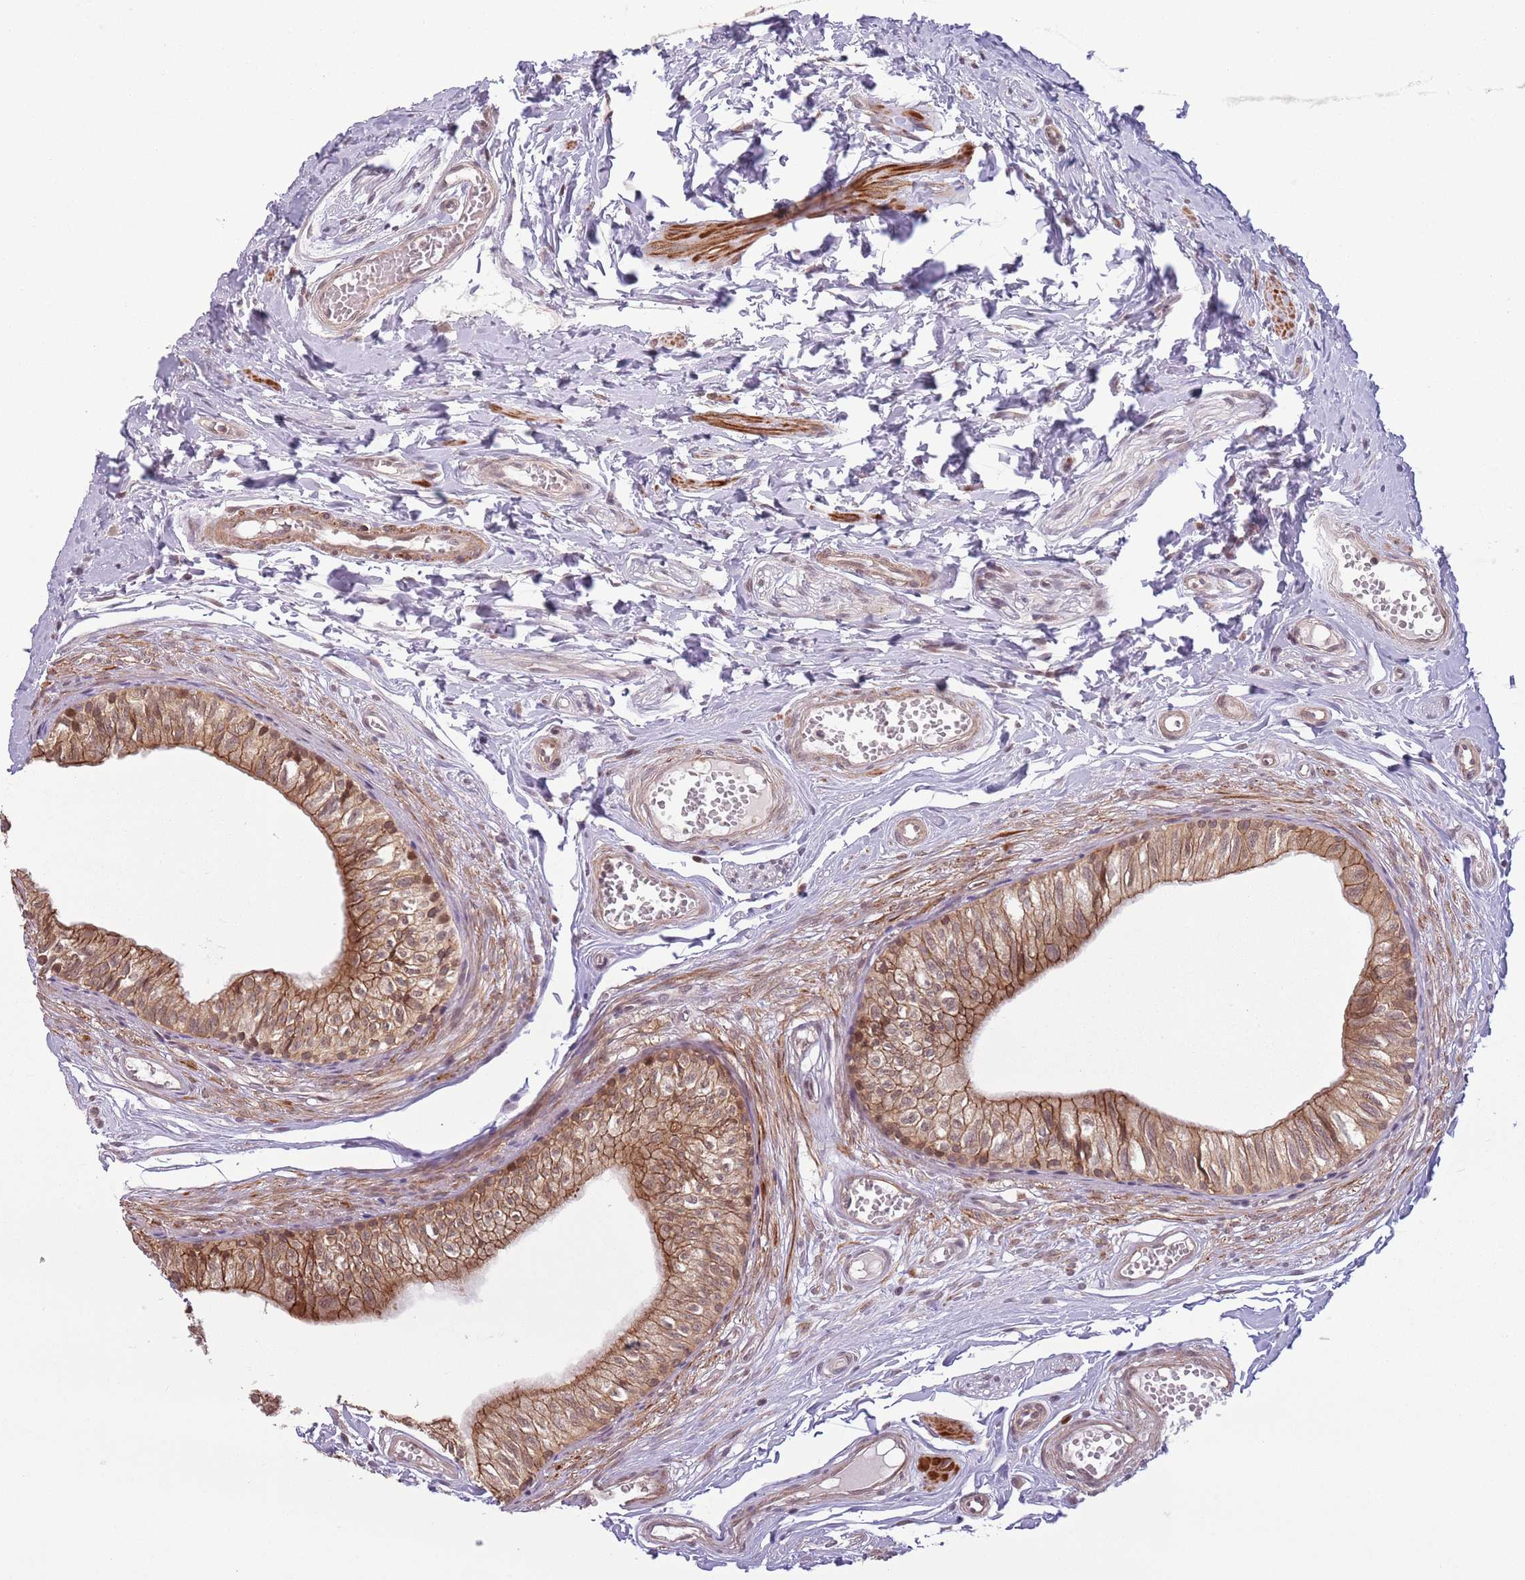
{"staining": {"intensity": "strong", "quantity": ">75%", "location": "cytoplasmic/membranous"}, "tissue": "epididymis", "cell_type": "Glandular cells", "image_type": "normal", "snomed": [{"axis": "morphology", "description": "Normal tissue, NOS"}, {"axis": "topography", "description": "Epididymis"}], "caption": "High-magnification brightfield microscopy of unremarkable epididymis stained with DAB (3,3'-diaminobenzidine) (brown) and counterstained with hematoxylin (blue). glandular cells exhibit strong cytoplasmic/membranous positivity is identified in approximately>75% of cells. (DAB (3,3'-diaminobenzidine) = brown stain, brightfield microscopy at high magnification).", "gene": "CCDC154", "patient": {"sex": "male", "age": 37}}